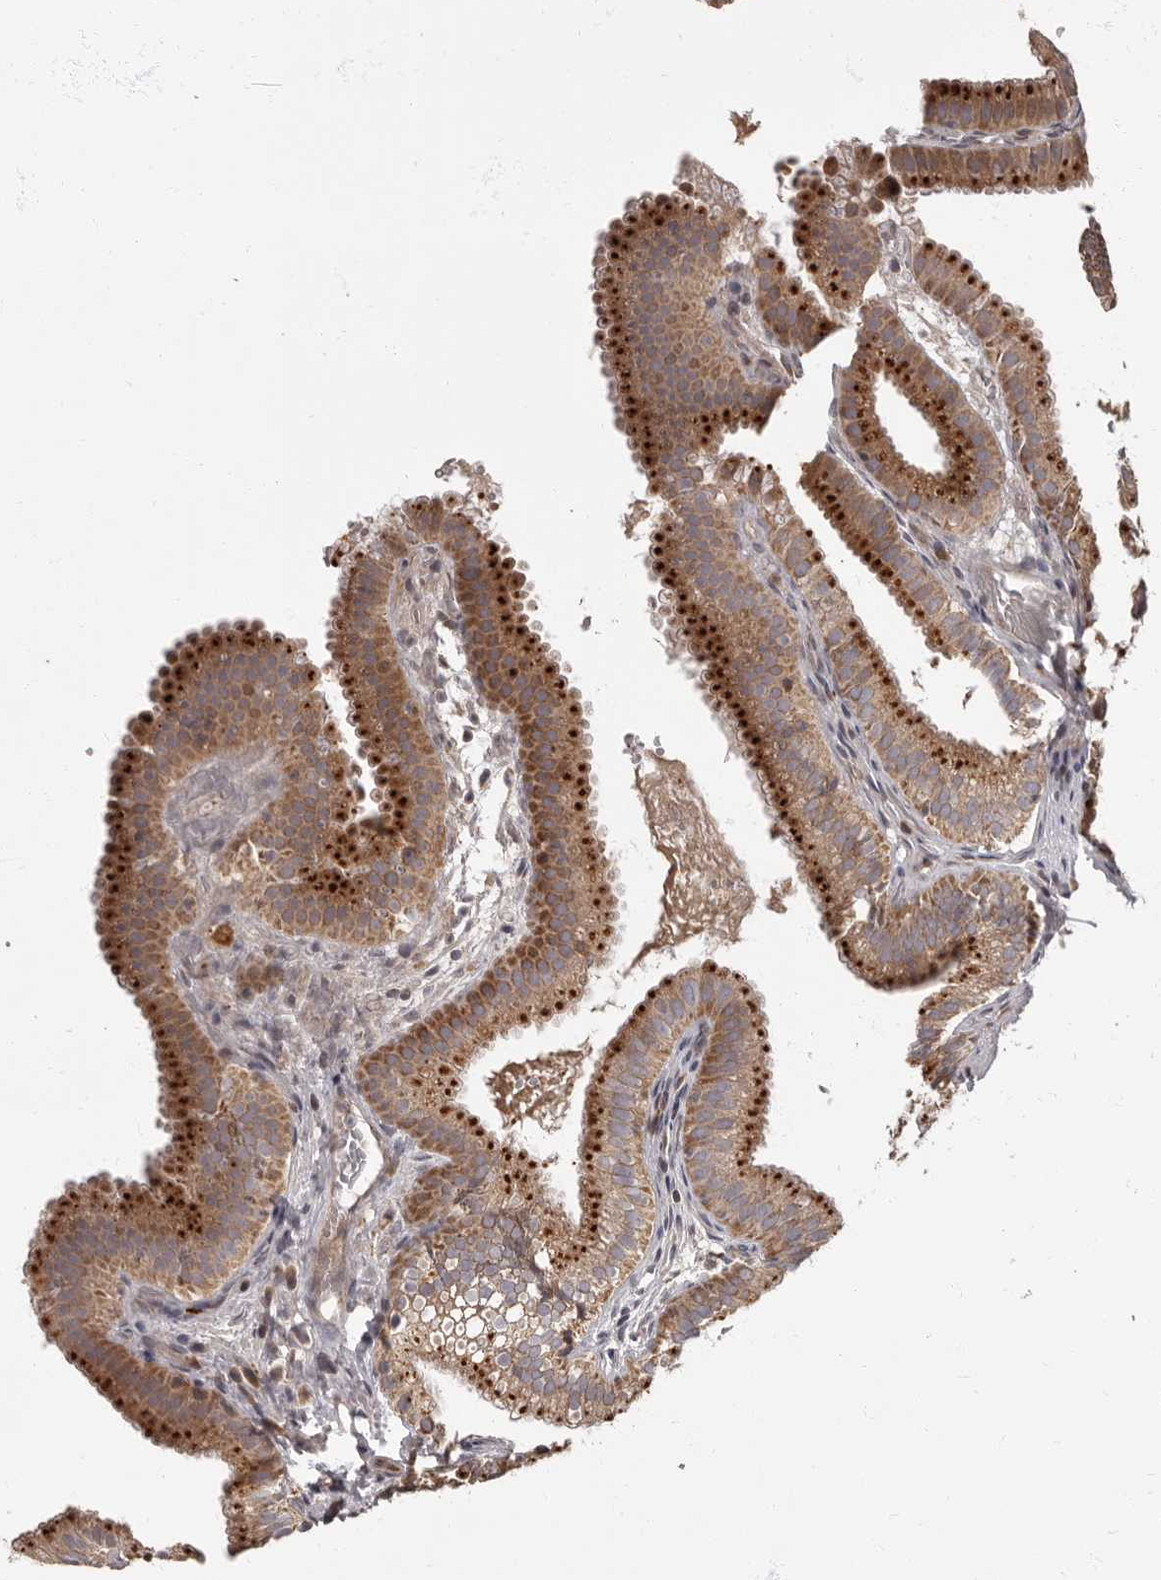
{"staining": {"intensity": "strong", "quantity": "25%-75%", "location": "cytoplasmic/membranous"}, "tissue": "gallbladder", "cell_type": "Glandular cells", "image_type": "normal", "snomed": [{"axis": "morphology", "description": "Normal tissue, NOS"}, {"axis": "topography", "description": "Gallbladder"}], "caption": "IHC photomicrograph of unremarkable human gallbladder stained for a protein (brown), which demonstrates high levels of strong cytoplasmic/membranous positivity in approximately 25%-75% of glandular cells.", "gene": "ADCY2", "patient": {"sex": "female", "age": 30}}